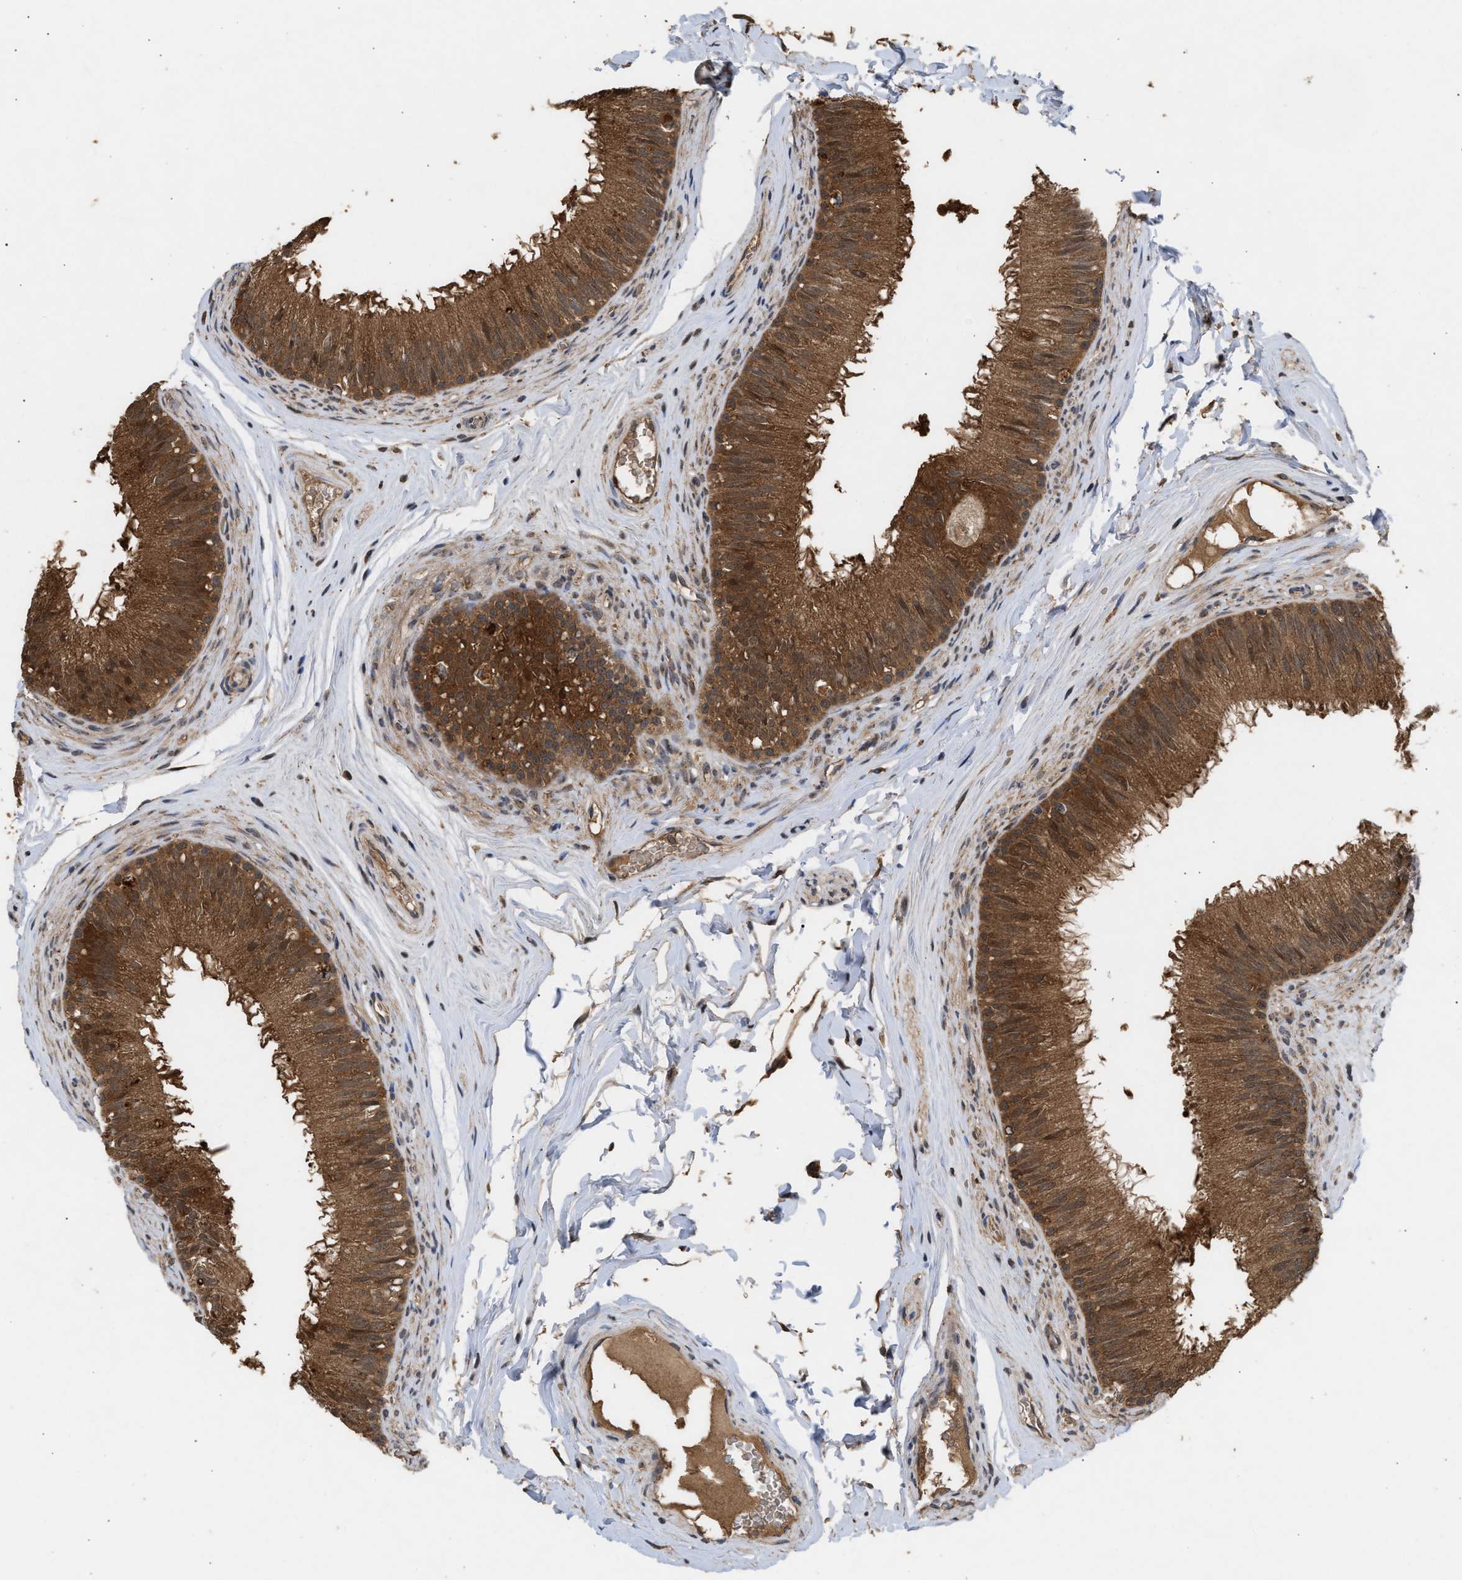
{"staining": {"intensity": "strong", "quantity": ">75%", "location": "cytoplasmic/membranous,nuclear"}, "tissue": "epididymis", "cell_type": "Glandular cells", "image_type": "normal", "snomed": [{"axis": "morphology", "description": "Normal tissue, NOS"}, {"axis": "topography", "description": "Testis"}, {"axis": "topography", "description": "Epididymis"}], "caption": "Immunohistochemistry (DAB (3,3'-diaminobenzidine)) staining of normal epididymis displays strong cytoplasmic/membranous,nuclear protein expression in approximately >75% of glandular cells.", "gene": "FITM1", "patient": {"sex": "male", "age": 36}}